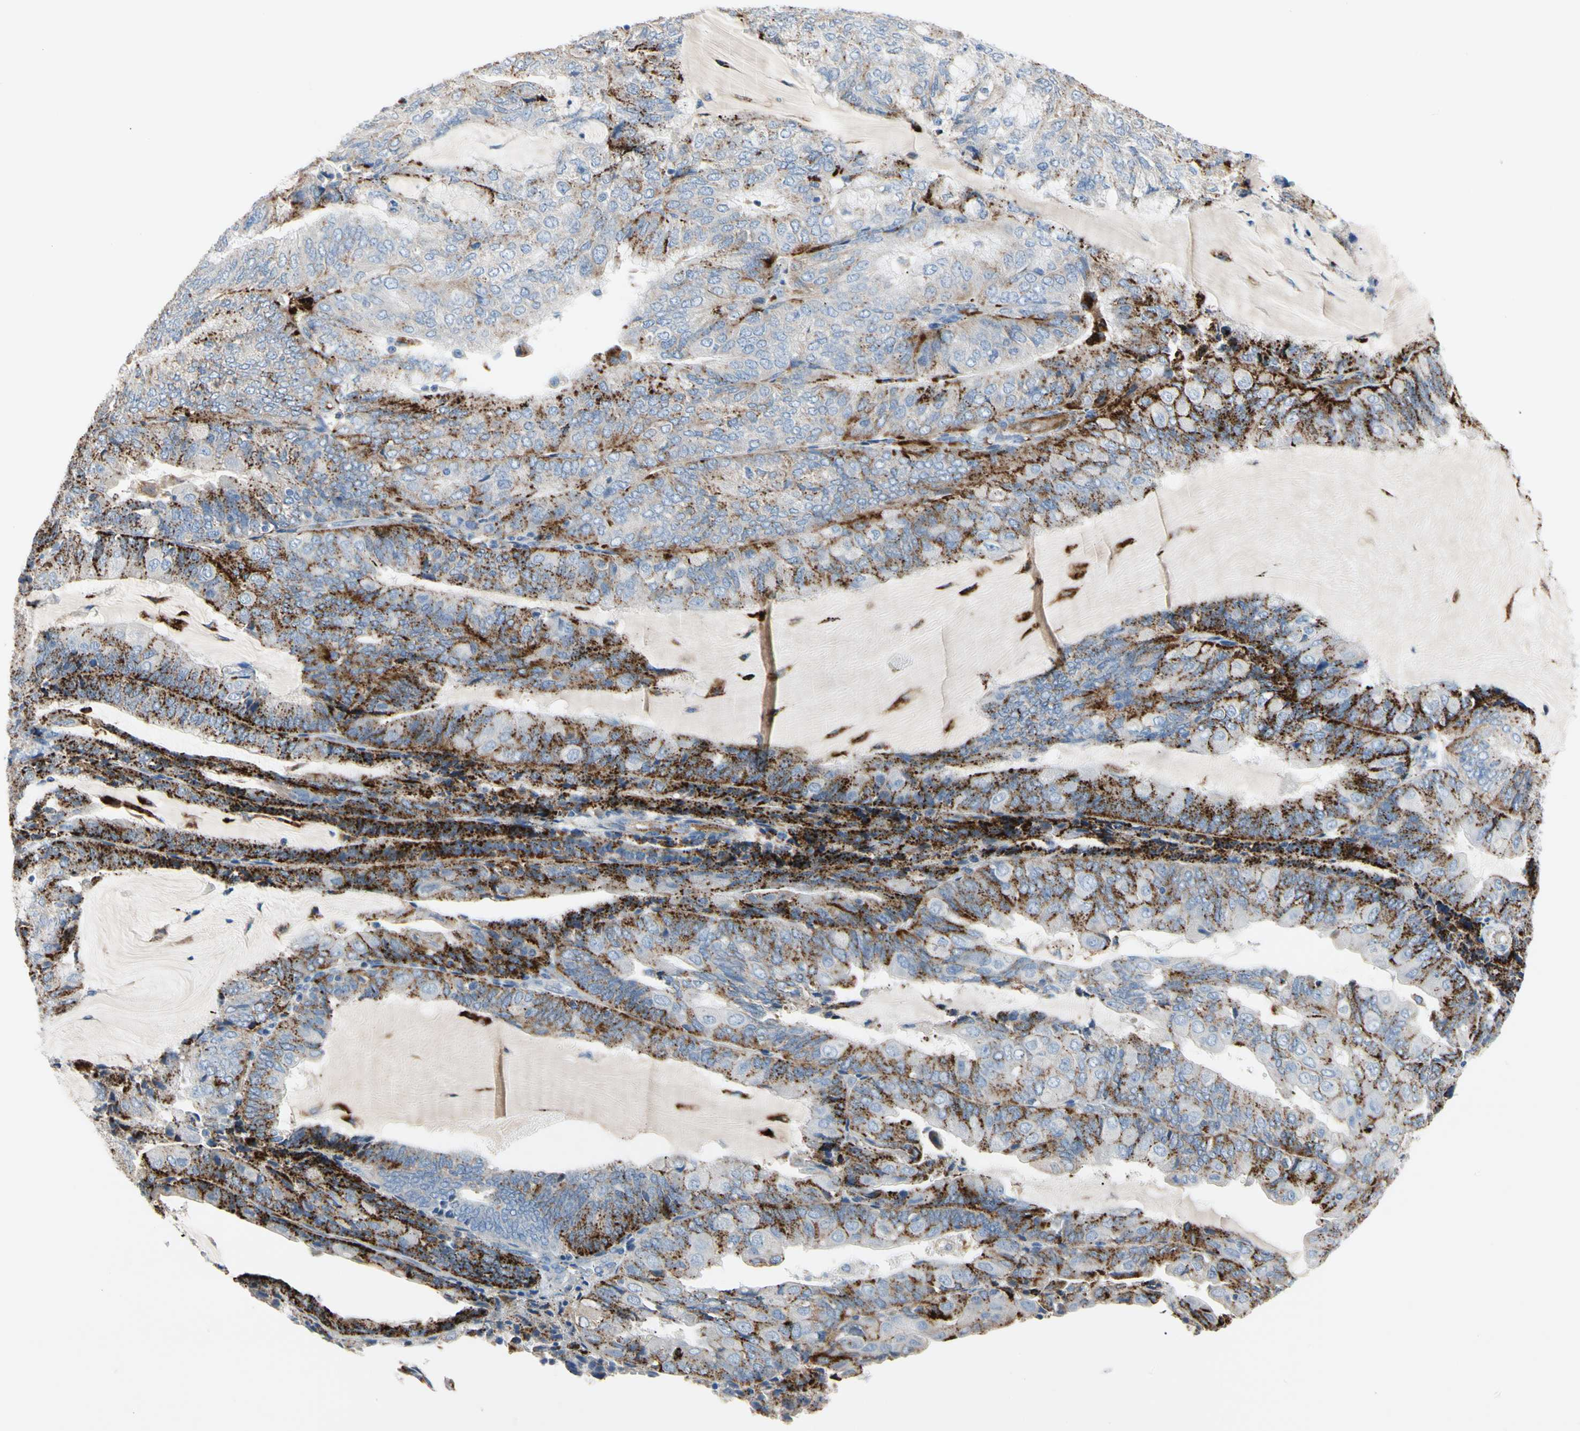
{"staining": {"intensity": "strong", "quantity": "25%-75%", "location": "cytoplasmic/membranous"}, "tissue": "endometrial cancer", "cell_type": "Tumor cells", "image_type": "cancer", "snomed": [{"axis": "morphology", "description": "Adenocarcinoma, NOS"}, {"axis": "topography", "description": "Endometrium"}], "caption": "IHC staining of endometrial cancer, which shows high levels of strong cytoplasmic/membranous expression in approximately 25%-75% of tumor cells indicating strong cytoplasmic/membranous protein positivity. The staining was performed using DAB (brown) for protein detection and nuclei were counterstained in hematoxylin (blue).", "gene": "RETSAT", "patient": {"sex": "female", "age": 81}}